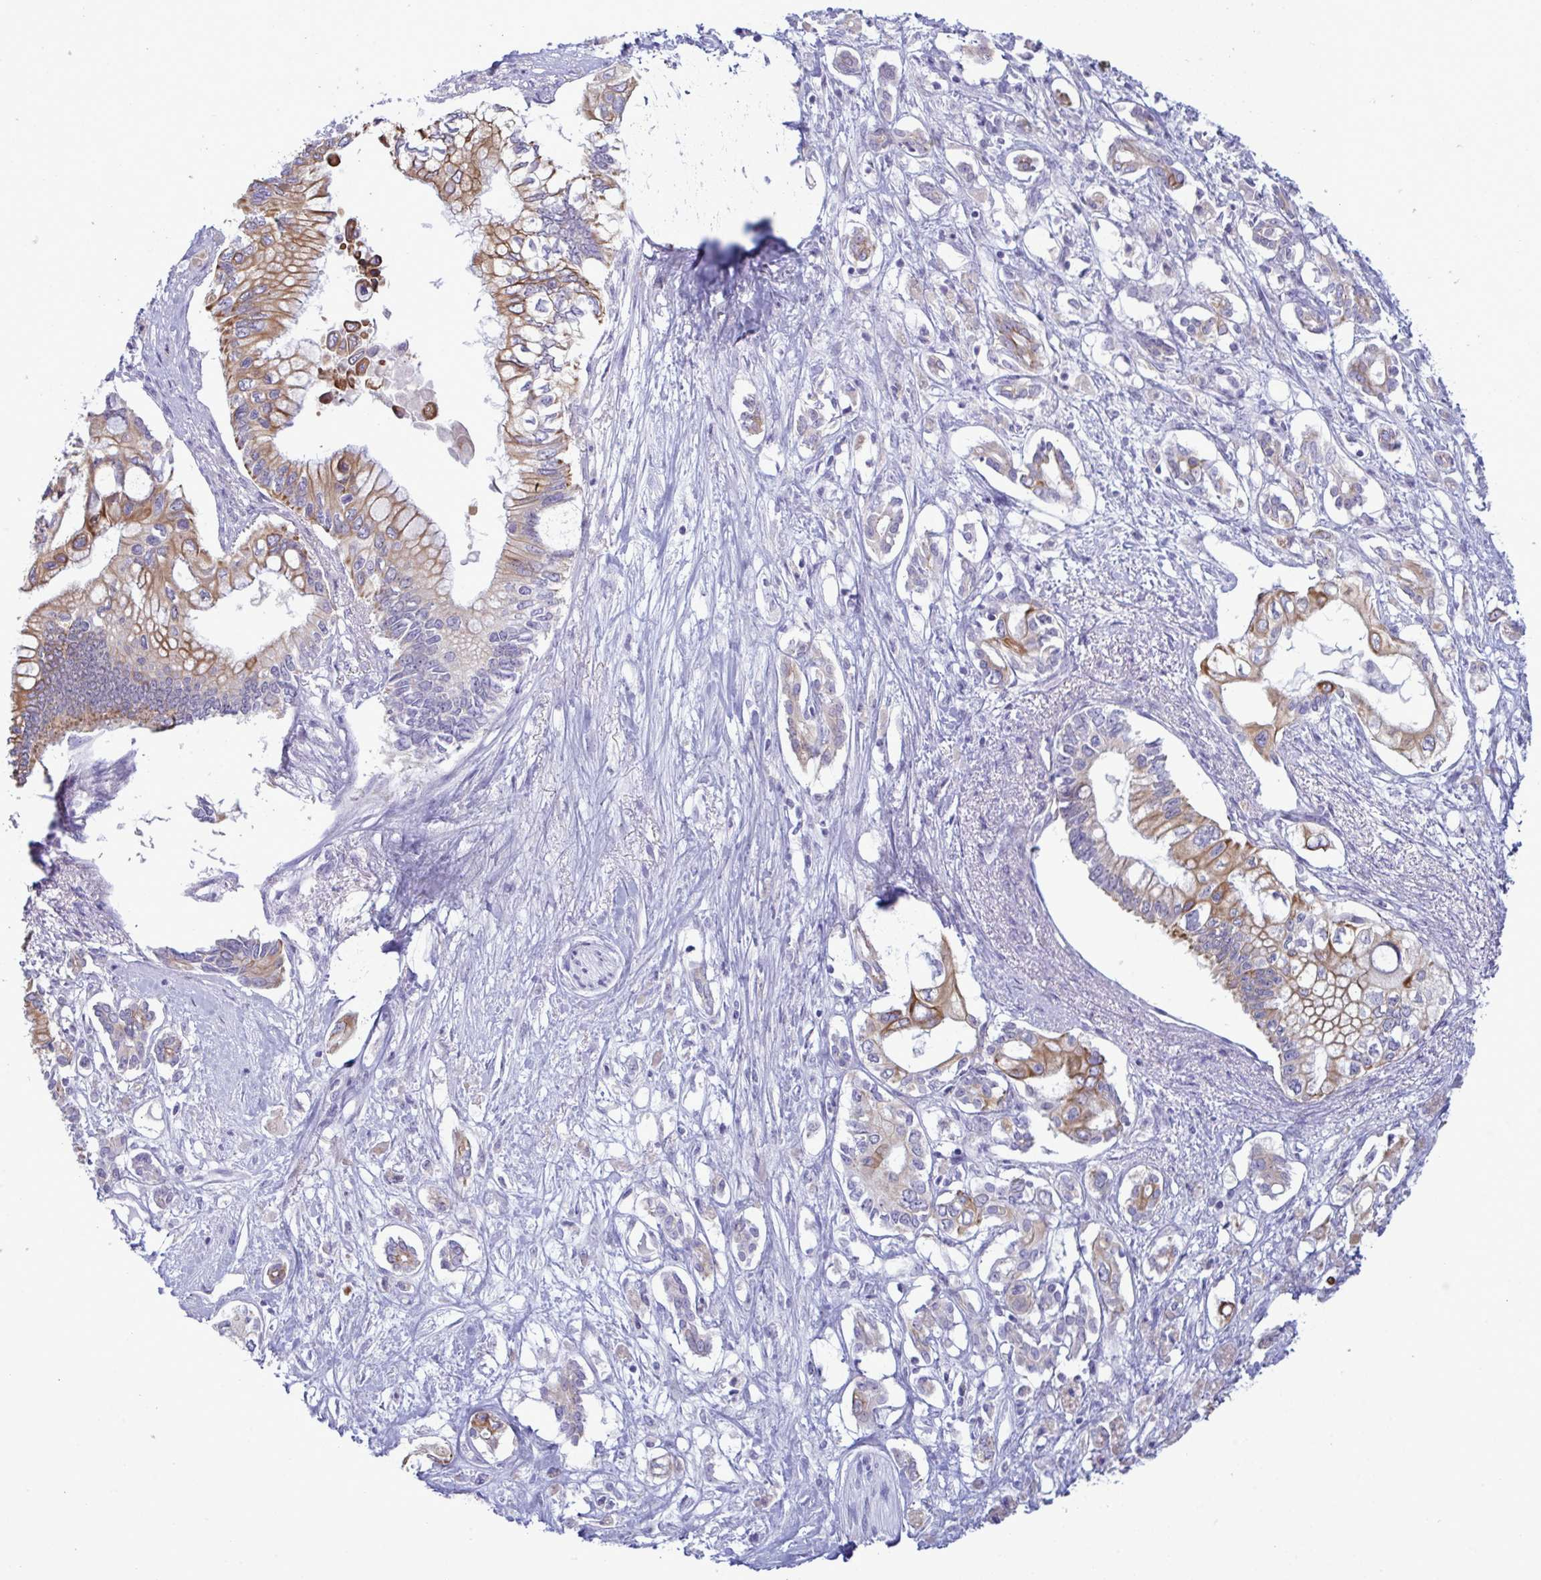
{"staining": {"intensity": "moderate", "quantity": "25%-75%", "location": "cytoplasmic/membranous"}, "tissue": "pancreatic cancer", "cell_type": "Tumor cells", "image_type": "cancer", "snomed": [{"axis": "morphology", "description": "Adenocarcinoma, NOS"}, {"axis": "topography", "description": "Pancreas"}], "caption": "Approximately 25%-75% of tumor cells in pancreatic adenocarcinoma exhibit moderate cytoplasmic/membranous protein positivity as visualized by brown immunohistochemical staining.", "gene": "TENT5D", "patient": {"sex": "female", "age": 63}}